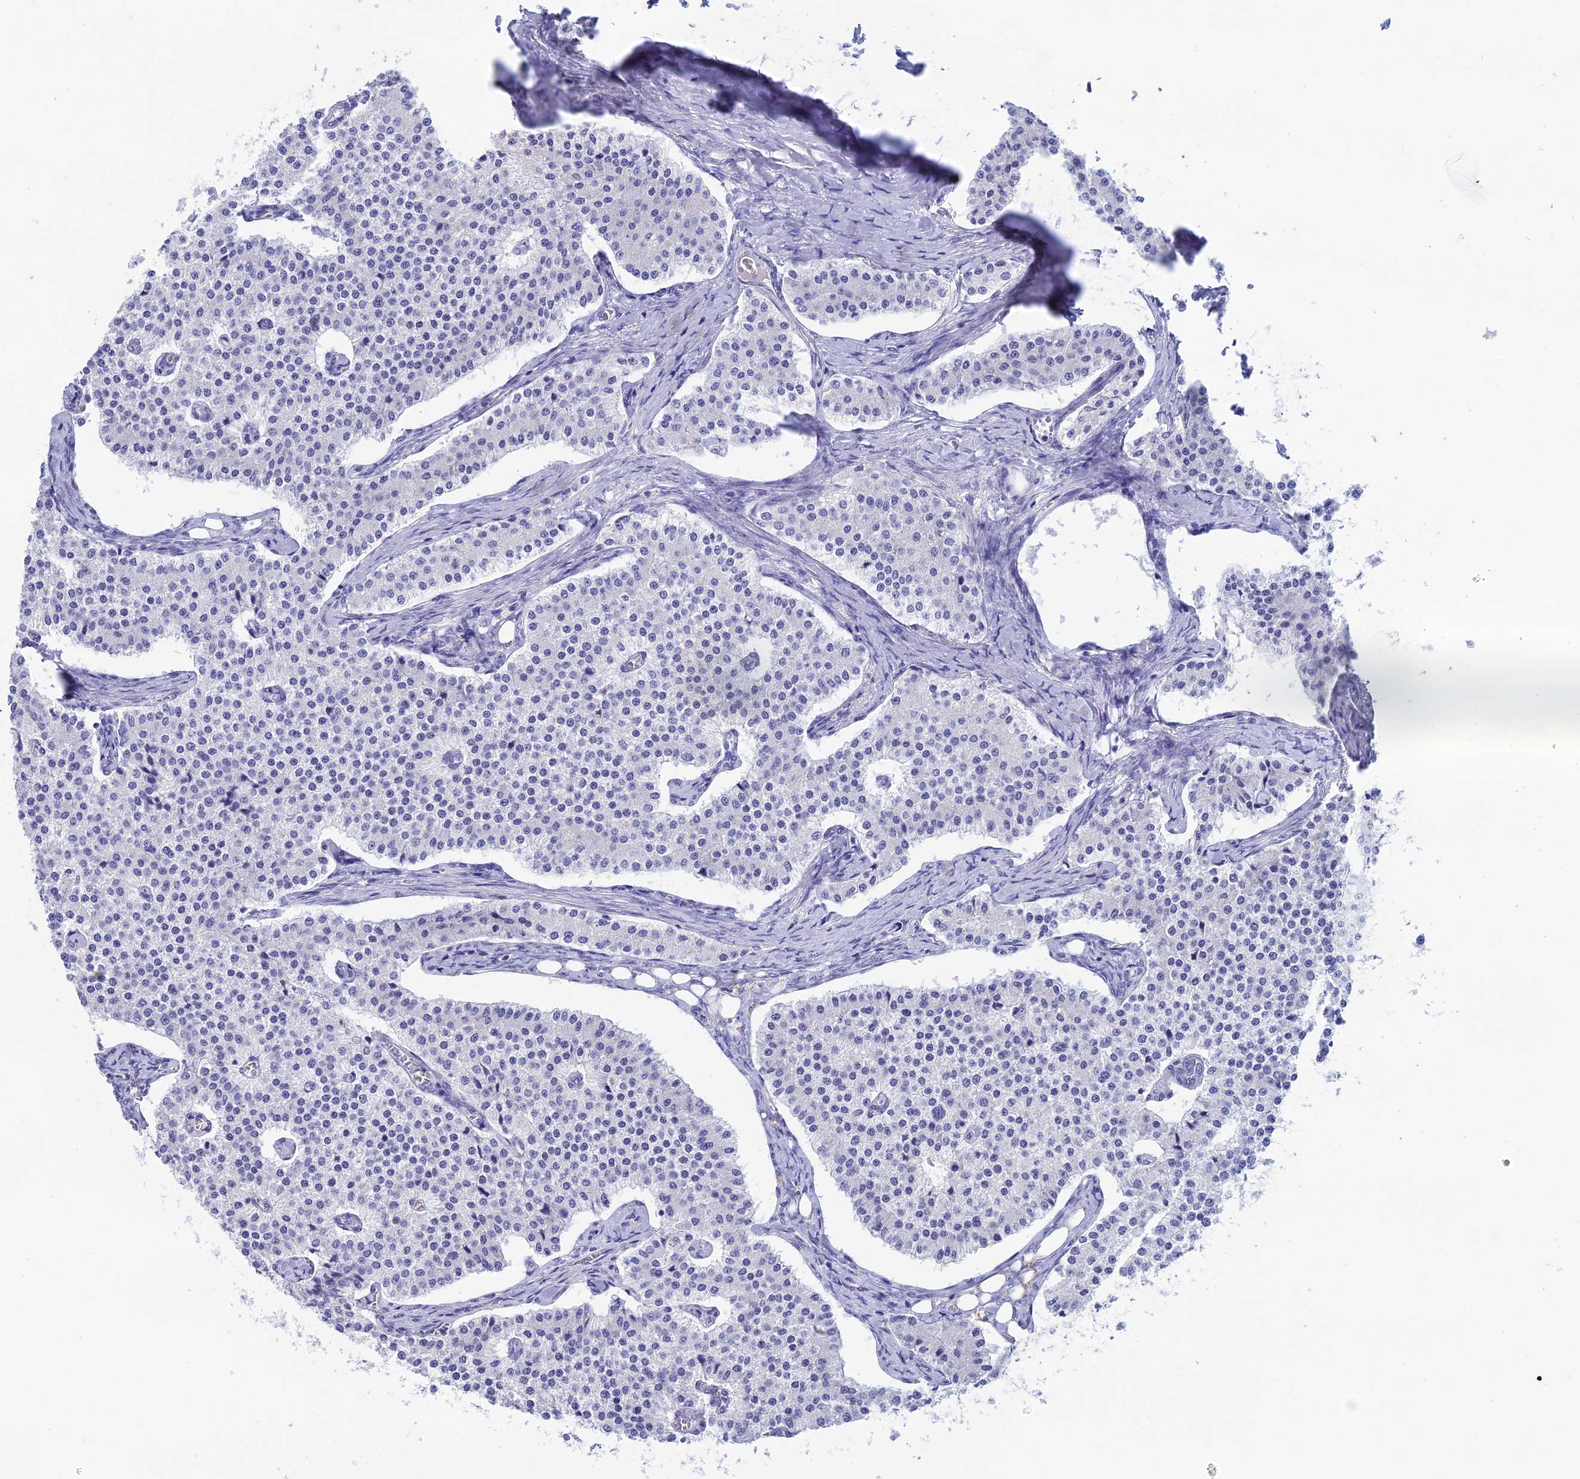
{"staining": {"intensity": "negative", "quantity": "none", "location": "none"}, "tissue": "carcinoid", "cell_type": "Tumor cells", "image_type": "cancer", "snomed": [{"axis": "morphology", "description": "Carcinoid, malignant, NOS"}, {"axis": "topography", "description": "Colon"}], "caption": "Immunohistochemistry (IHC) of malignant carcinoid reveals no staining in tumor cells. (DAB immunohistochemistry (IHC), high magnification).", "gene": "BTBD19", "patient": {"sex": "female", "age": 52}}